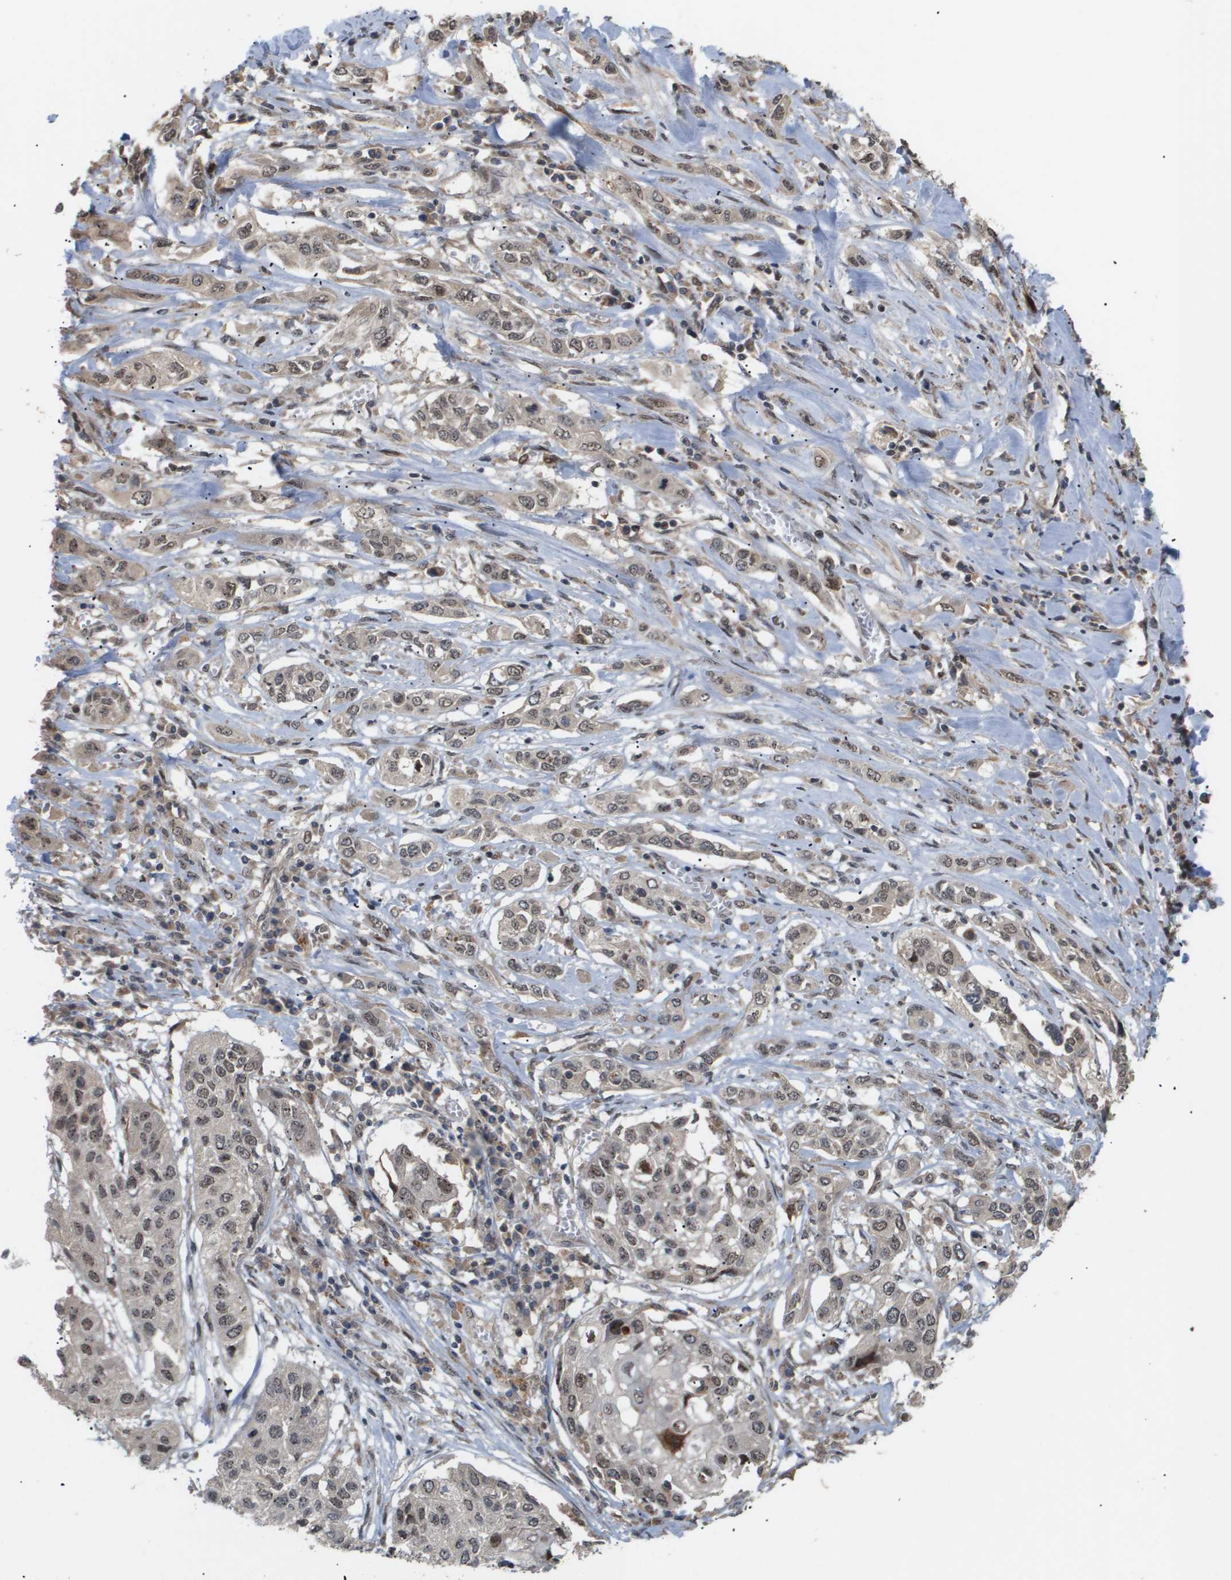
{"staining": {"intensity": "moderate", "quantity": "25%-75%", "location": "cytoplasmic/membranous,nuclear"}, "tissue": "lung cancer", "cell_type": "Tumor cells", "image_type": "cancer", "snomed": [{"axis": "morphology", "description": "Squamous cell carcinoma, NOS"}, {"axis": "topography", "description": "Lung"}], "caption": "Protein positivity by immunohistochemistry (IHC) exhibits moderate cytoplasmic/membranous and nuclear expression in approximately 25%-75% of tumor cells in lung cancer (squamous cell carcinoma). The protein of interest is stained brown, and the nuclei are stained in blue (DAB (3,3'-diaminobenzidine) IHC with brightfield microscopy, high magnification).", "gene": "PDGFB", "patient": {"sex": "male", "age": 71}}